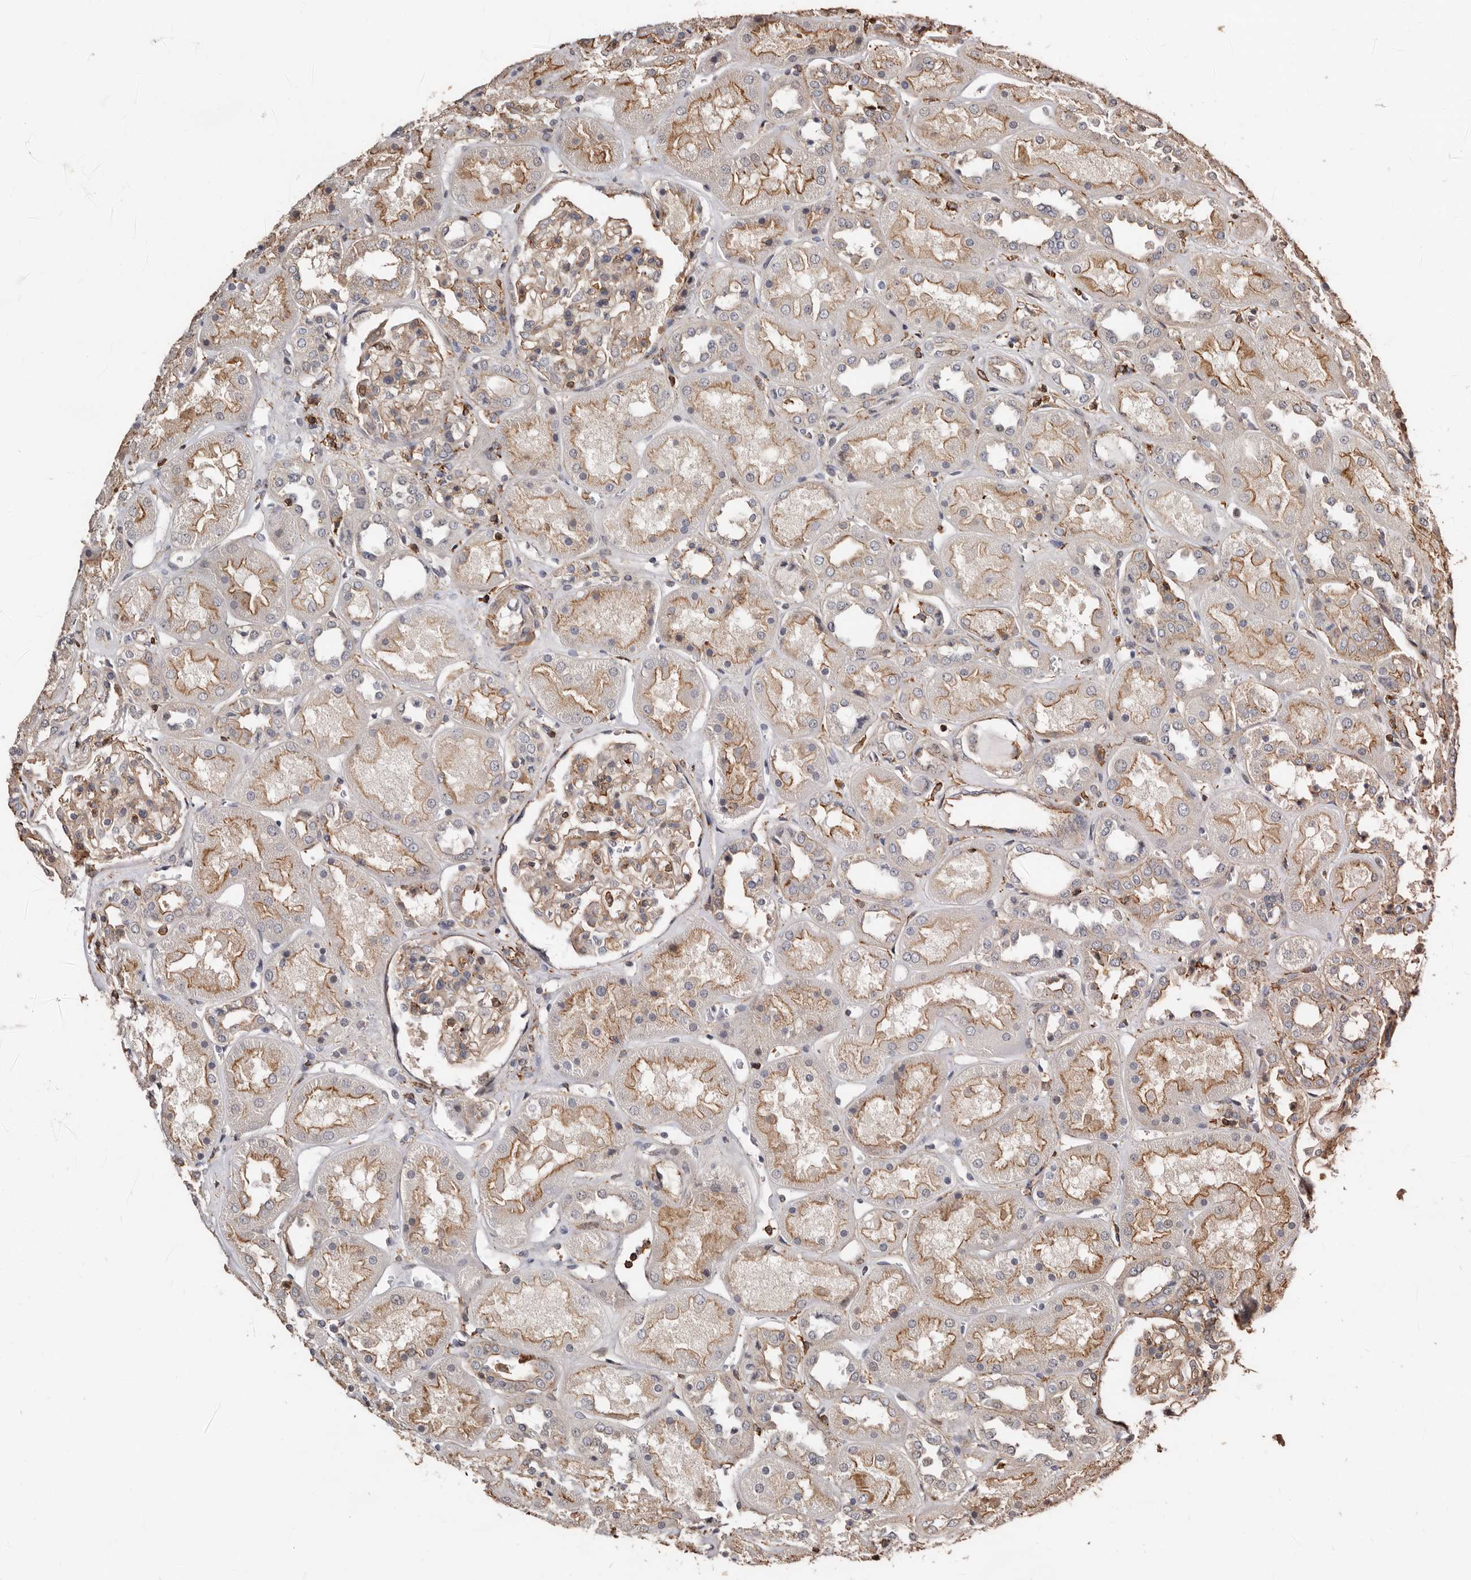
{"staining": {"intensity": "weak", "quantity": ">75%", "location": "cytoplasmic/membranous"}, "tissue": "kidney", "cell_type": "Cells in glomeruli", "image_type": "normal", "snomed": [{"axis": "morphology", "description": "Normal tissue, NOS"}, {"axis": "topography", "description": "Kidney"}], "caption": "Immunohistochemical staining of normal kidney reveals weak cytoplasmic/membranous protein staining in approximately >75% of cells in glomeruli. (Brightfield microscopy of DAB IHC at high magnification).", "gene": "GSK3A", "patient": {"sex": "male", "age": 70}}